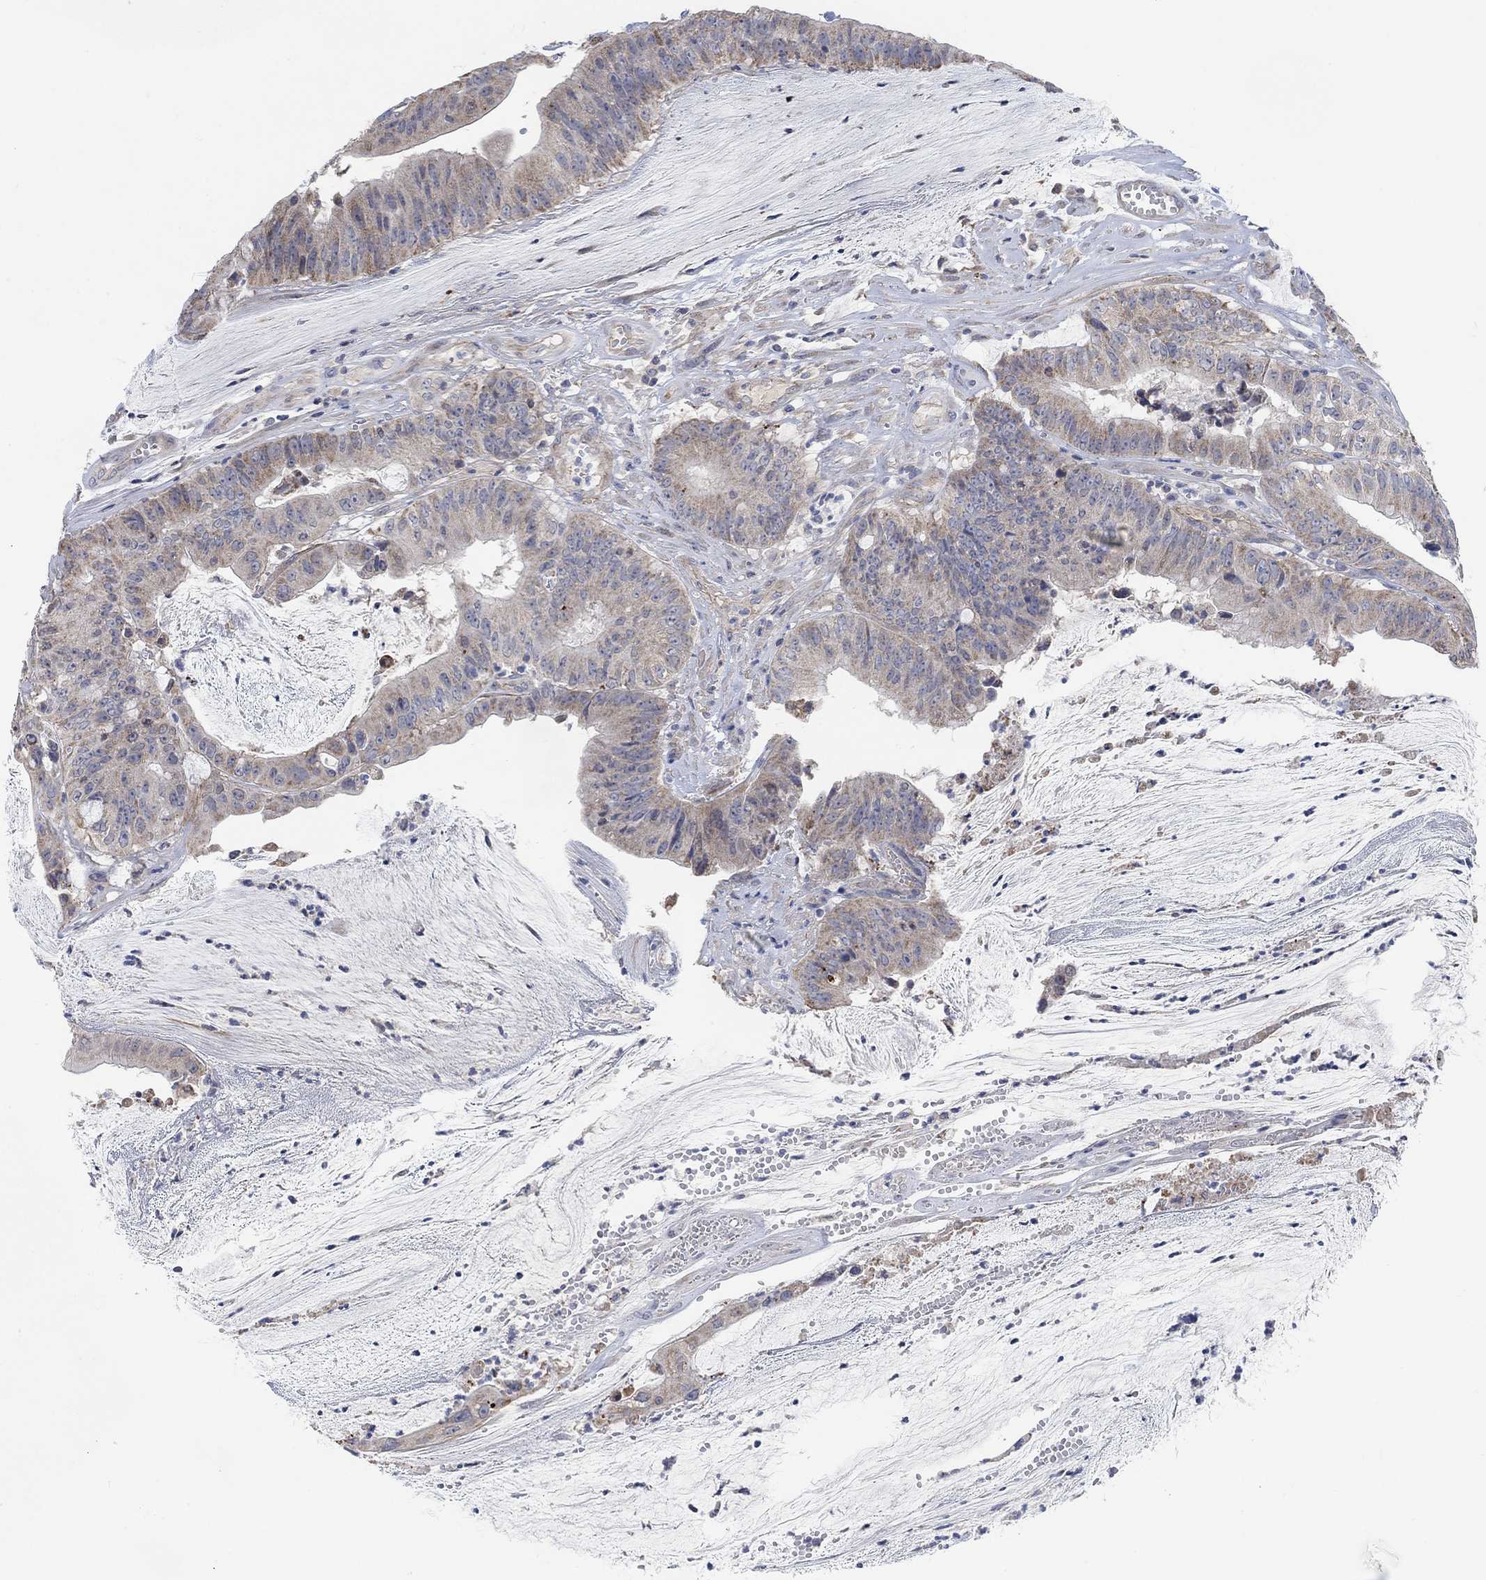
{"staining": {"intensity": "moderate", "quantity": "25%-75%", "location": "cytoplasmic/membranous"}, "tissue": "colorectal cancer", "cell_type": "Tumor cells", "image_type": "cancer", "snomed": [{"axis": "morphology", "description": "Adenocarcinoma, NOS"}, {"axis": "topography", "description": "Colon"}], "caption": "Immunohistochemical staining of human colorectal cancer (adenocarcinoma) reveals medium levels of moderate cytoplasmic/membranous expression in about 25%-75% of tumor cells.", "gene": "HCRTR1", "patient": {"sex": "female", "age": 69}}